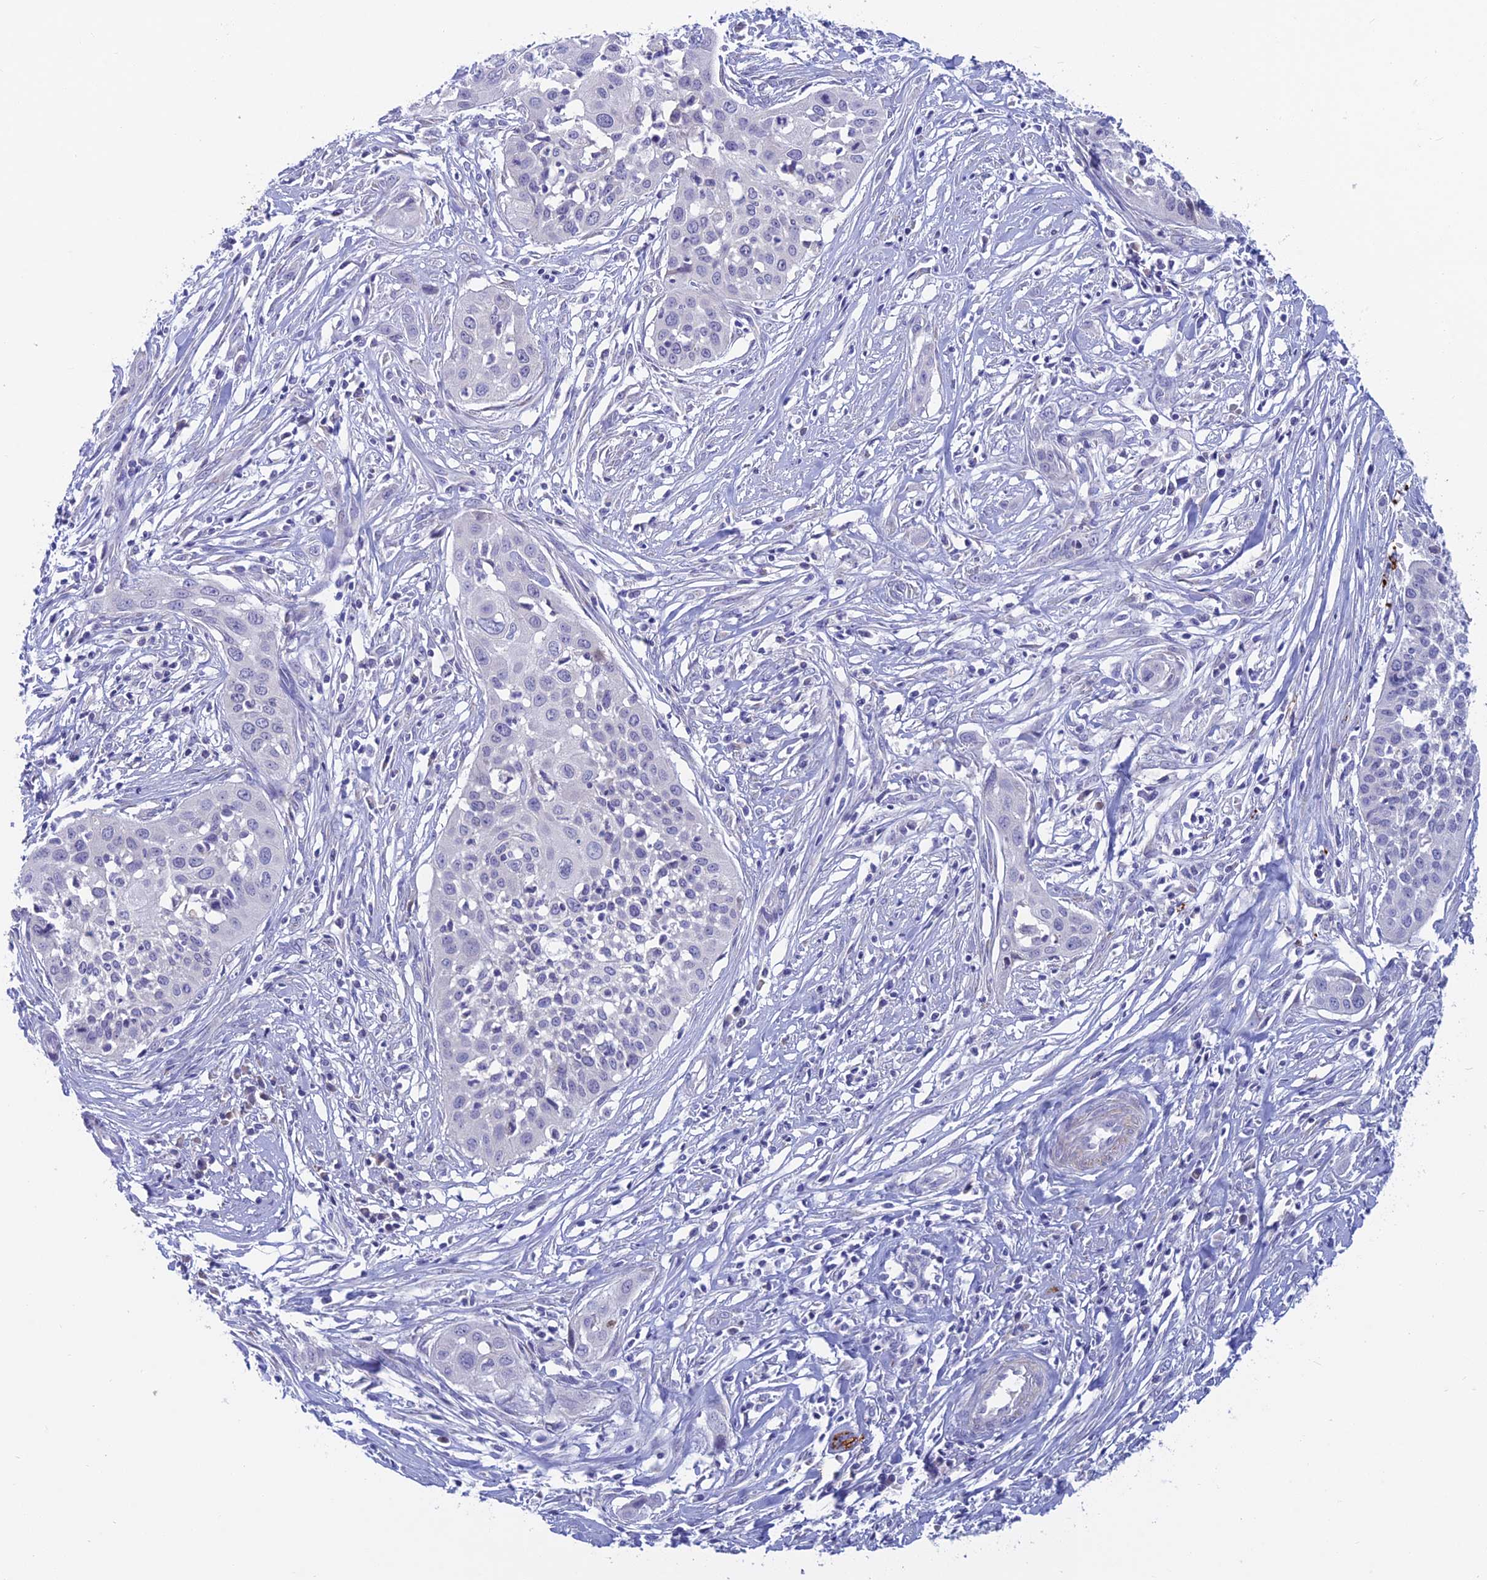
{"staining": {"intensity": "negative", "quantity": "none", "location": "none"}, "tissue": "cervical cancer", "cell_type": "Tumor cells", "image_type": "cancer", "snomed": [{"axis": "morphology", "description": "Squamous cell carcinoma, NOS"}, {"axis": "topography", "description": "Cervix"}], "caption": "Tumor cells are negative for protein expression in human squamous cell carcinoma (cervical).", "gene": "XPO7", "patient": {"sex": "female", "age": 34}}